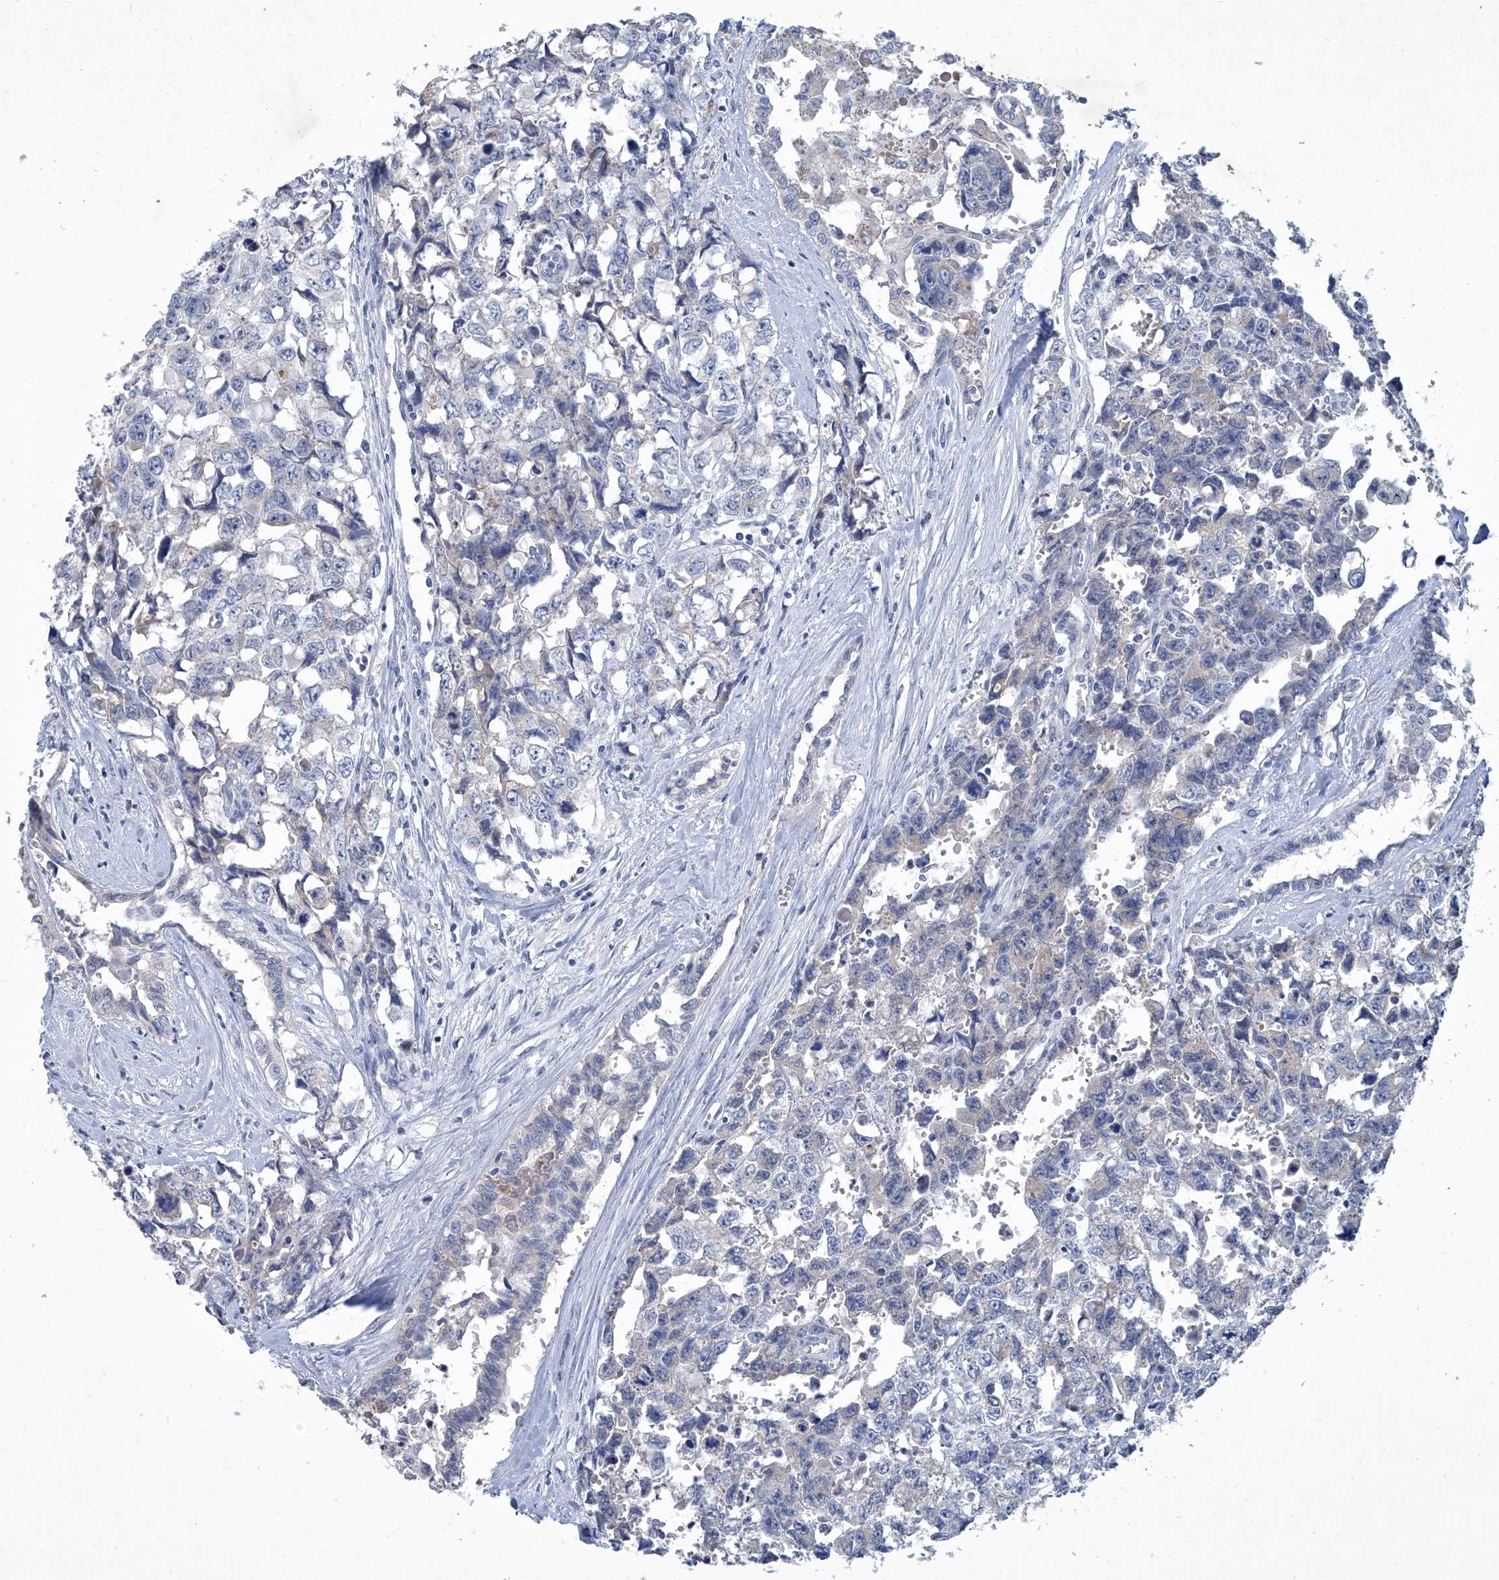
{"staining": {"intensity": "negative", "quantity": "none", "location": "none"}, "tissue": "testis cancer", "cell_type": "Tumor cells", "image_type": "cancer", "snomed": [{"axis": "morphology", "description": "Carcinoma, Embryonal, NOS"}, {"axis": "topography", "description": "Testis"}], "caption": "Immunohistochemistry image of embryonal carcinoma (testis) stained for a protein (brown), which displays no positivity in tumor cells.", "gene": "MTARC1", "patient": {"sex": "male", "age": 31}}